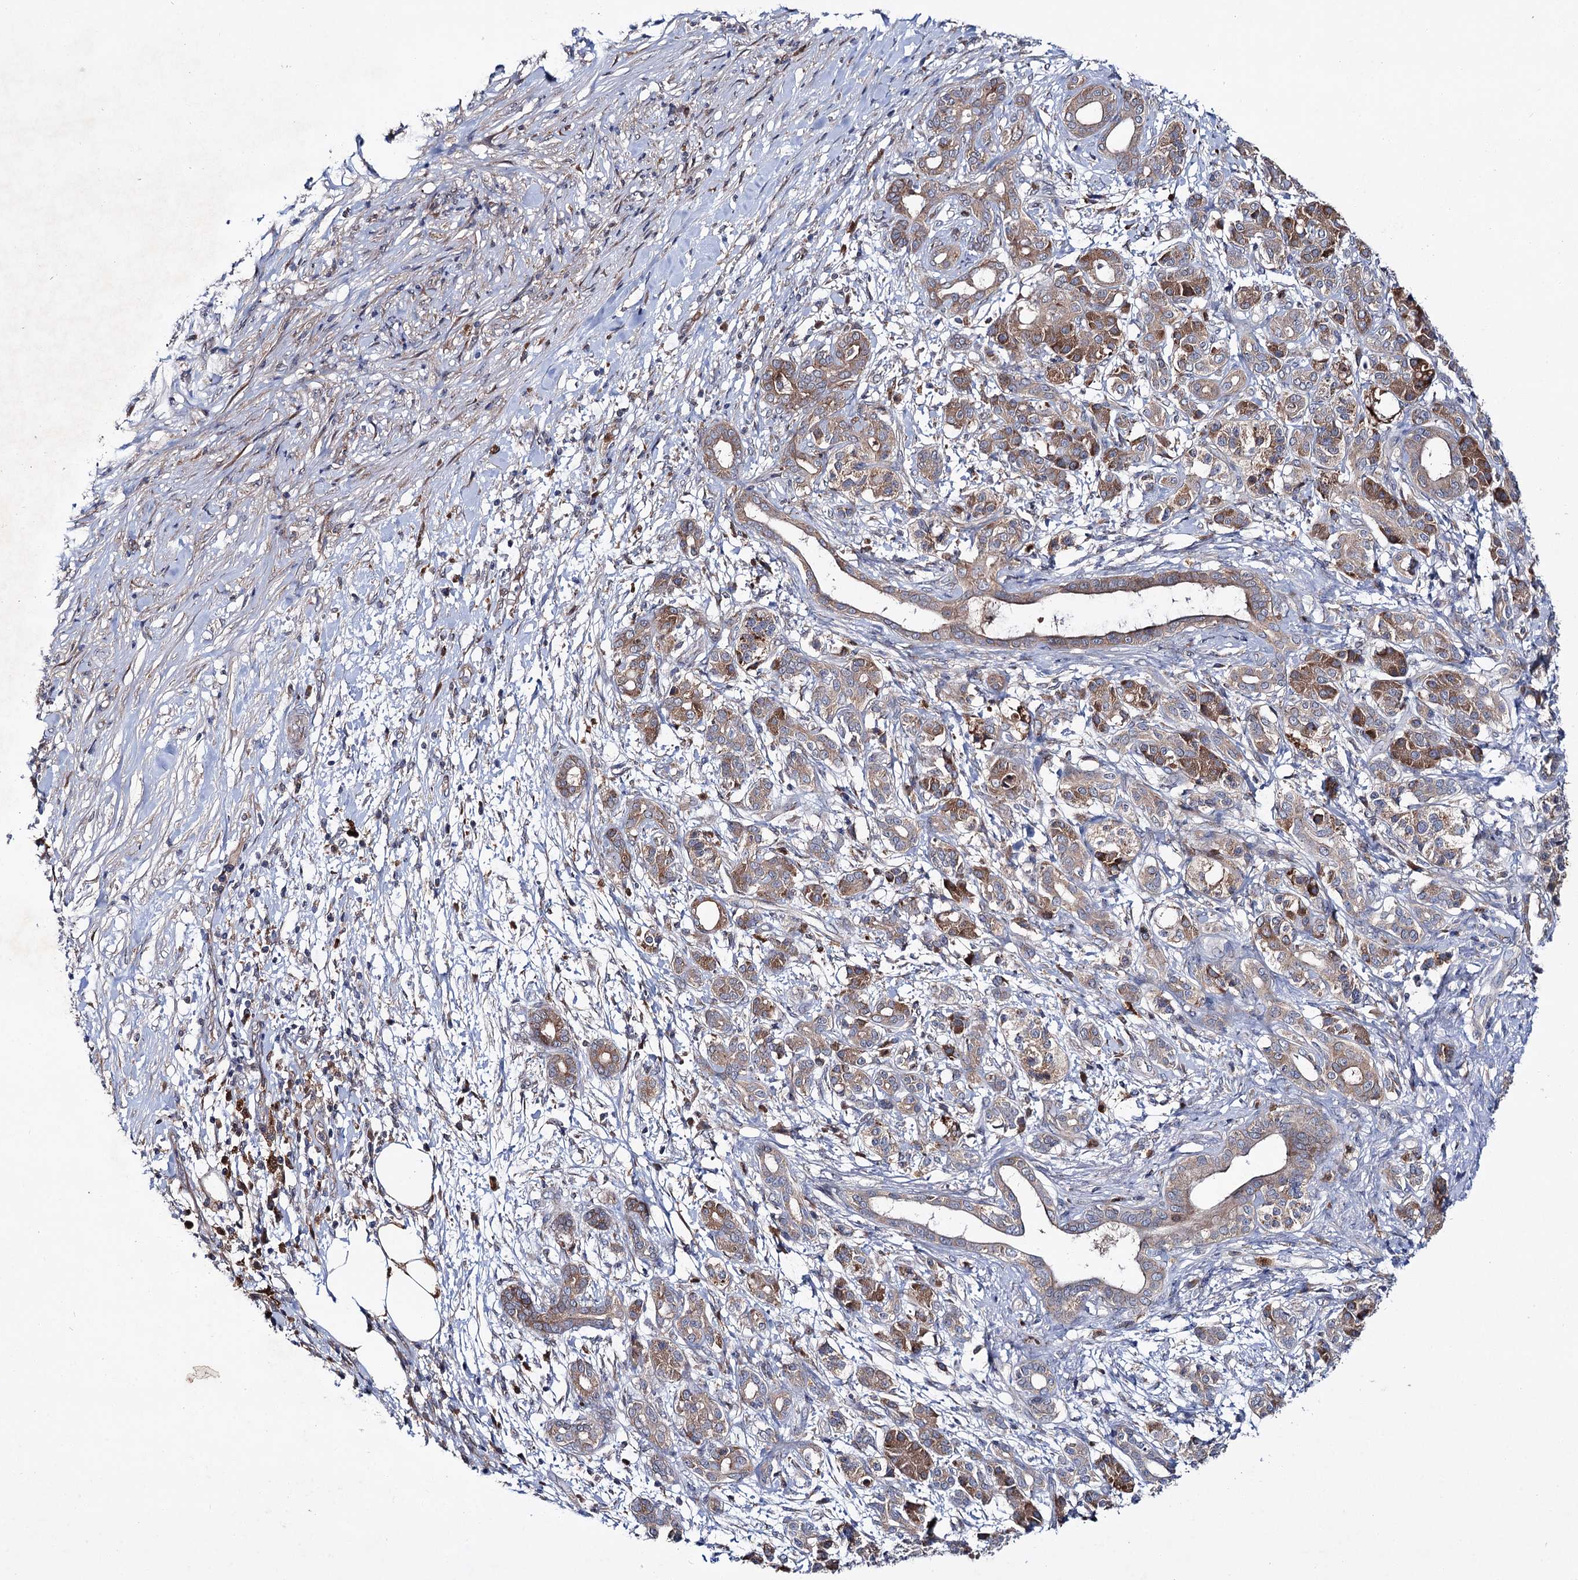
{"staining": {"intensity": "moderate", "quantity": "25%-75%", "location": "cytoplasmic/membranous"}, "tissue": "pancreatic cancer", "cell_type": "Tumor cells", "image_type": "cancer", "snomed": [{"axis": "morphology", "description": "Adenocarcinoma, NOS"}, {"axis": "topography", "description": "Pancreas"}], "caption": "Adenocarcinoma (pancreatic) stained with DAB (3,3'-diaminobenzidine) IHC displays medium levels of moderate cytoplasmic/membranous expression in approximately 25%-75% of tumor cells. (Stains: DAB (3,3'-diaminobenzidine) in brown, nuclei in blue, Microscopy: brightfield microscopy at high magnification).", "gene": "PTPN3", "patient": {"sex": "female", "age": 55}}